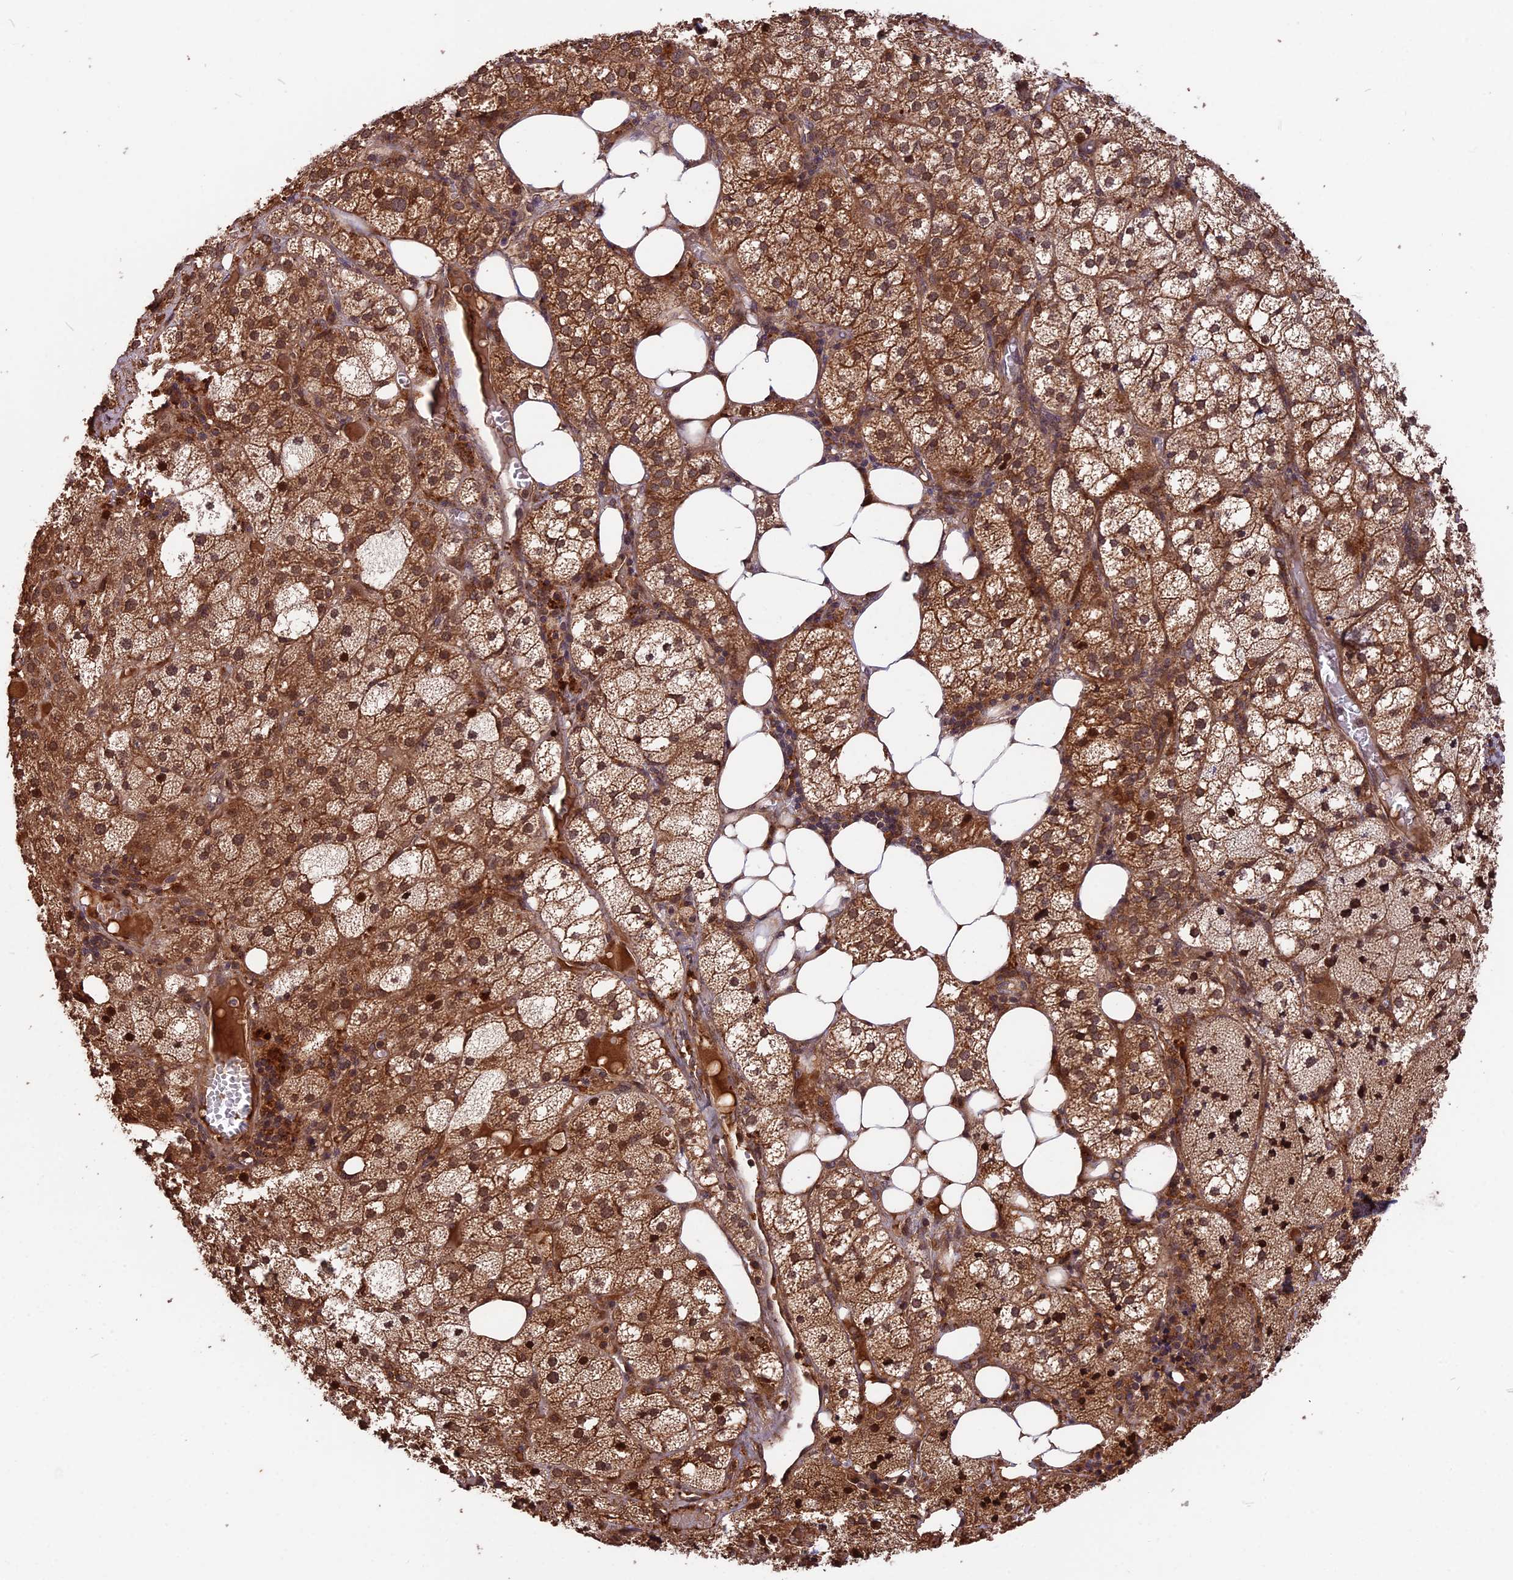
{"staining": {"intensity": "strong", "quantity": ">75%", "location": "cytoplasmic/membranous,nuclear"}, "tissue": "adrenal gland", "cell_type": "Glandular cells", "image_type": "normal", "snomed": [{"axis": "morphology", "description": "Normal tissue, NOS"}, {"axis": "topography", "description": "Adrenal gland"}], "caption": "Glandular cells demonstrate high levels of strong cytoplasmic/membranous,nuclear staining in about >75% of cells in unremarkable human adrenal gland. The staining was performed using DAB to visualize the protein expression in brown, while the nuclei were stained in blue with hematoxylin (Magnification: 20x).", "gene": "ESCO1", "patient": {"sex": "female", "age": 61}}